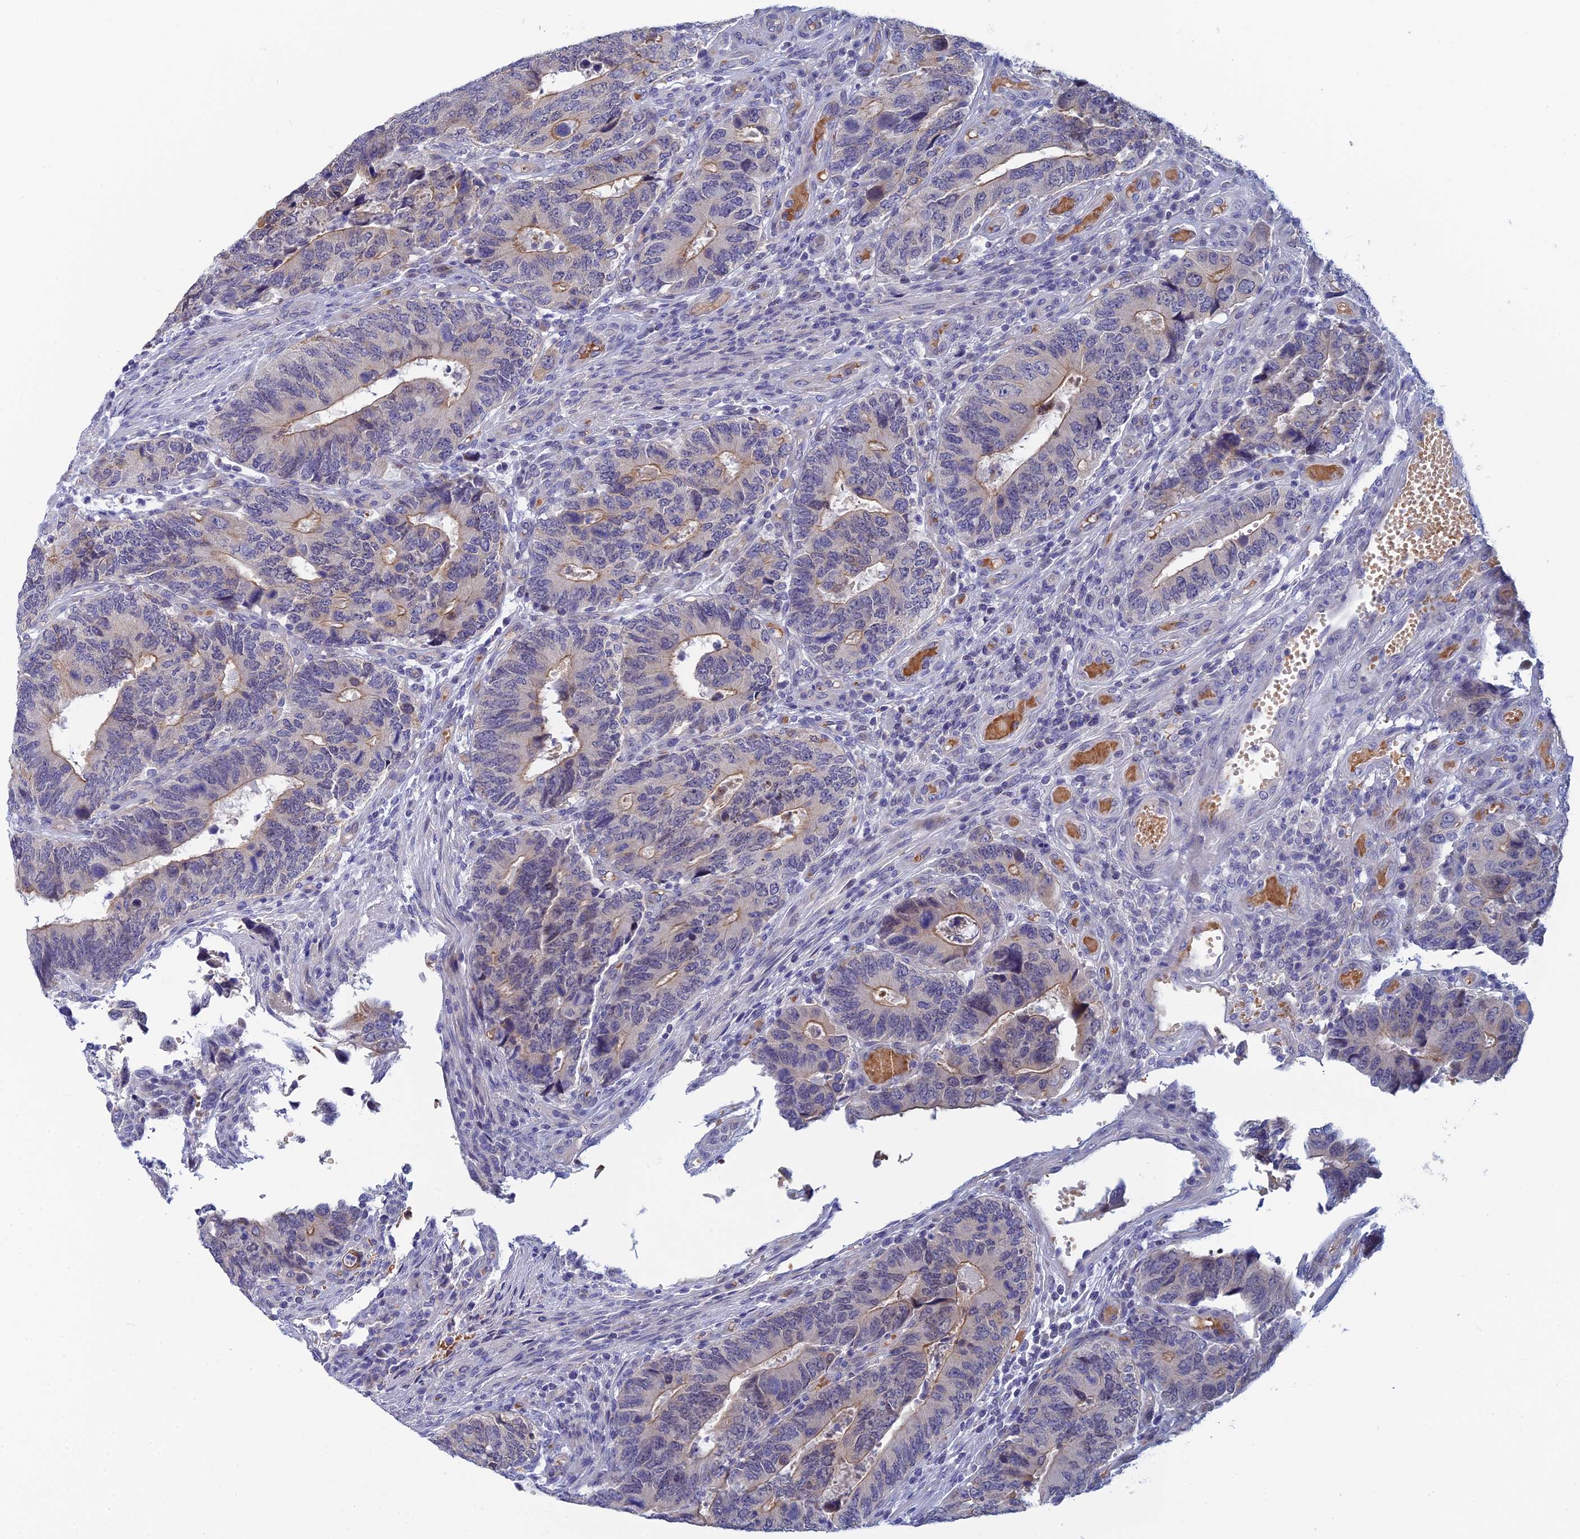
{"staining": {"intensity": "weak", "quantity": "<25%", "location": "cytoplasmic/membranous"}, "tissue": "colorectal cancer", "cell_type": "Tumor cells", "image_type": "cancer", "snomed": [{"axis": "morphology", "description": "Adenocarcinoma, NOS"}, {"axis": "topography", "description": "Colon"}], "caption": "There is no significant staining in tumor cells of adenocarcinoma (colorectal). (DAB immunohistochemistry visualized using brightfield microscopy, high magnification).", "gene": "GIPC1", "patient": {"sex": "male", "age": 87}}